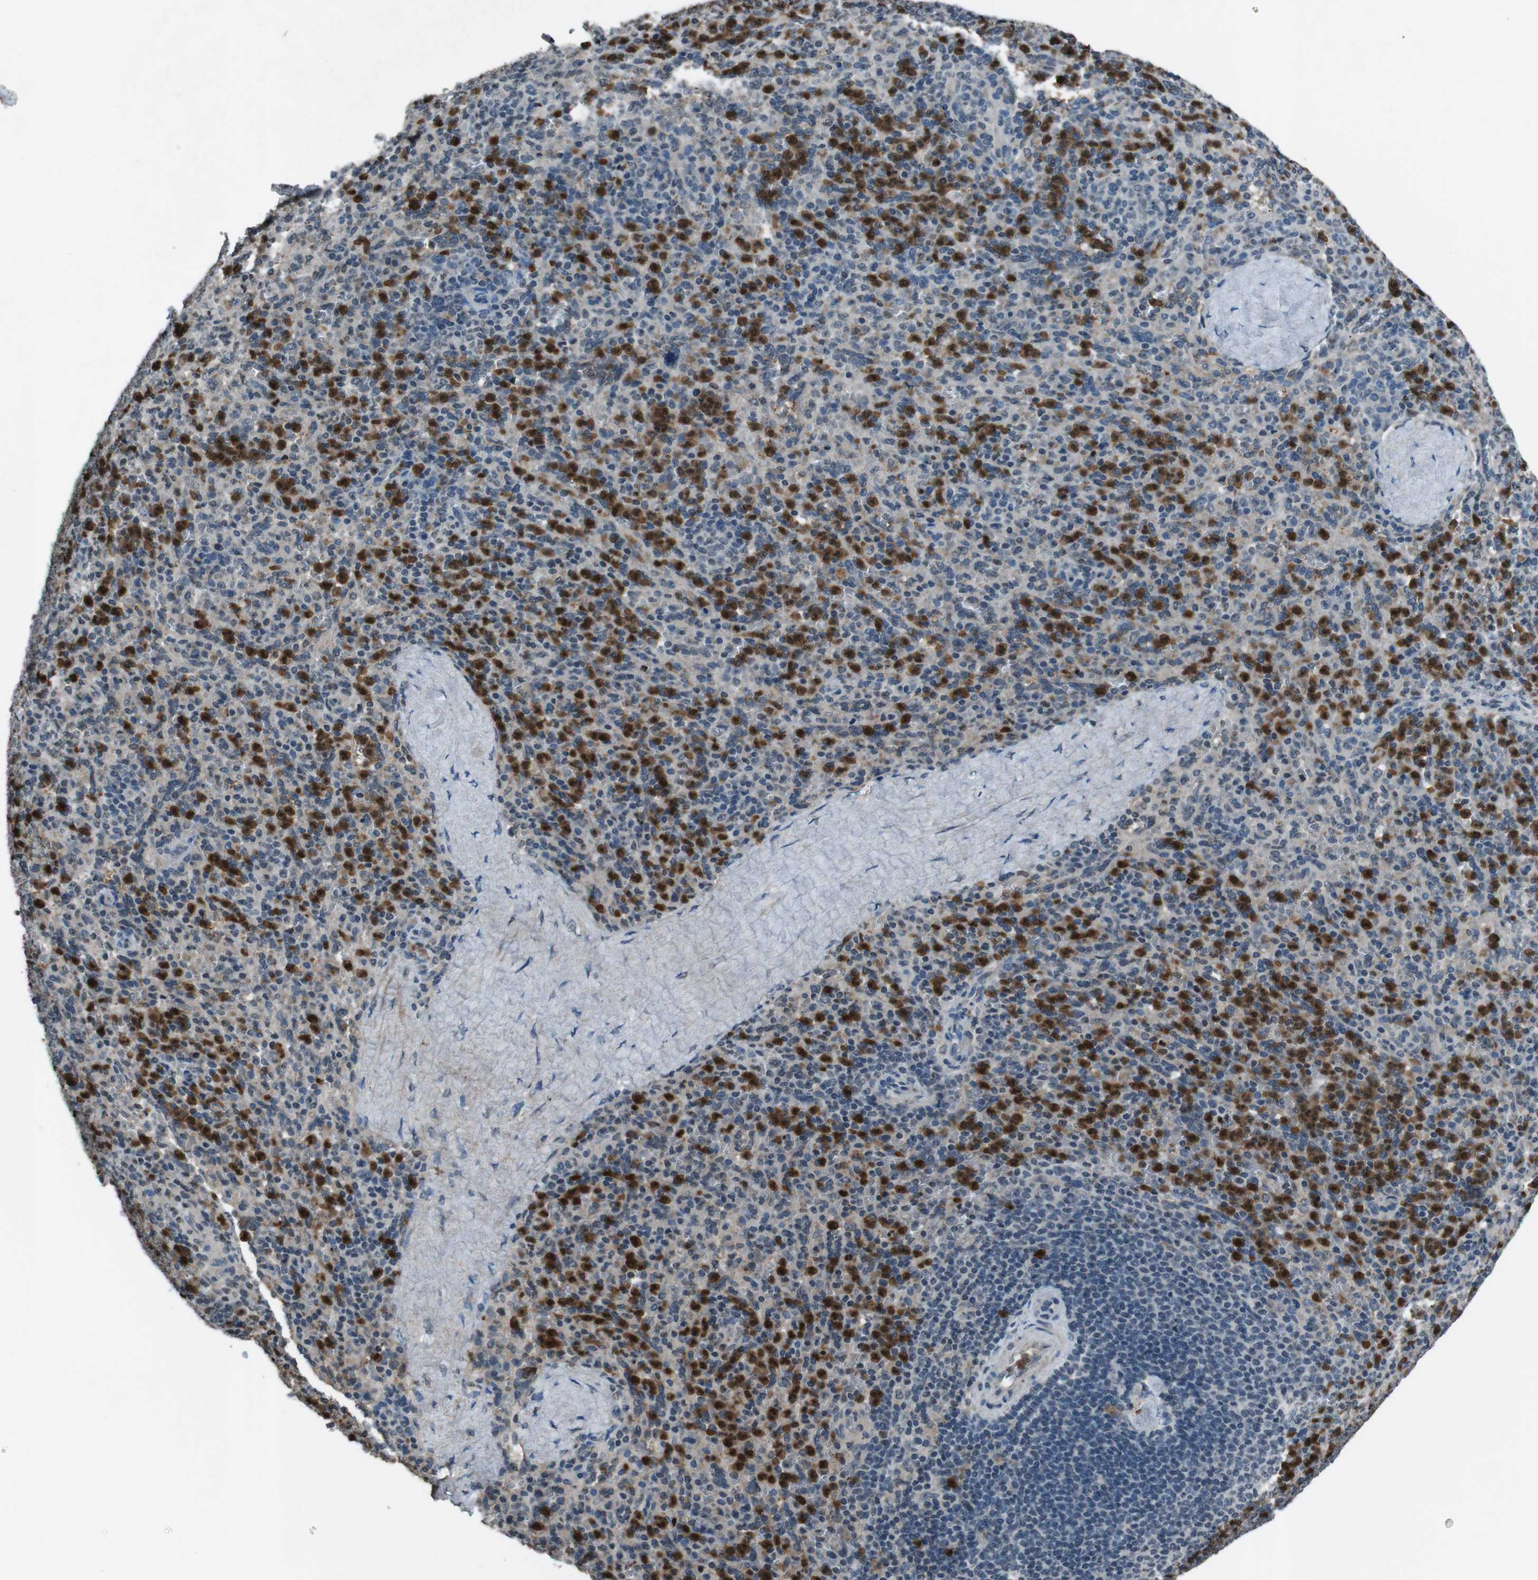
{"staining": {"intensity": "strong", "quantity": "25%-75%", "location": "cytoplasmic/membranous"}, "tissue": "spleen", "cell_type": "Cells in red pulp", "image_type": "normal", "snomed": [{"axis": "morphology", "description": "Normal tissue, NOS"}, {"axis": "topography", "description": "Spleen"}], "caption": "IHC of benign human spleen exhibits high levels of strong cytoplasmic/membranous expression in about 25%-75% of cells in red pulp. (DAB (3,3'-diaminobenzidine) IHC with brightfield microscopy, high magnification).", "gene": "UGT1A6", "patient": {"sex": "male", "age": 36}}